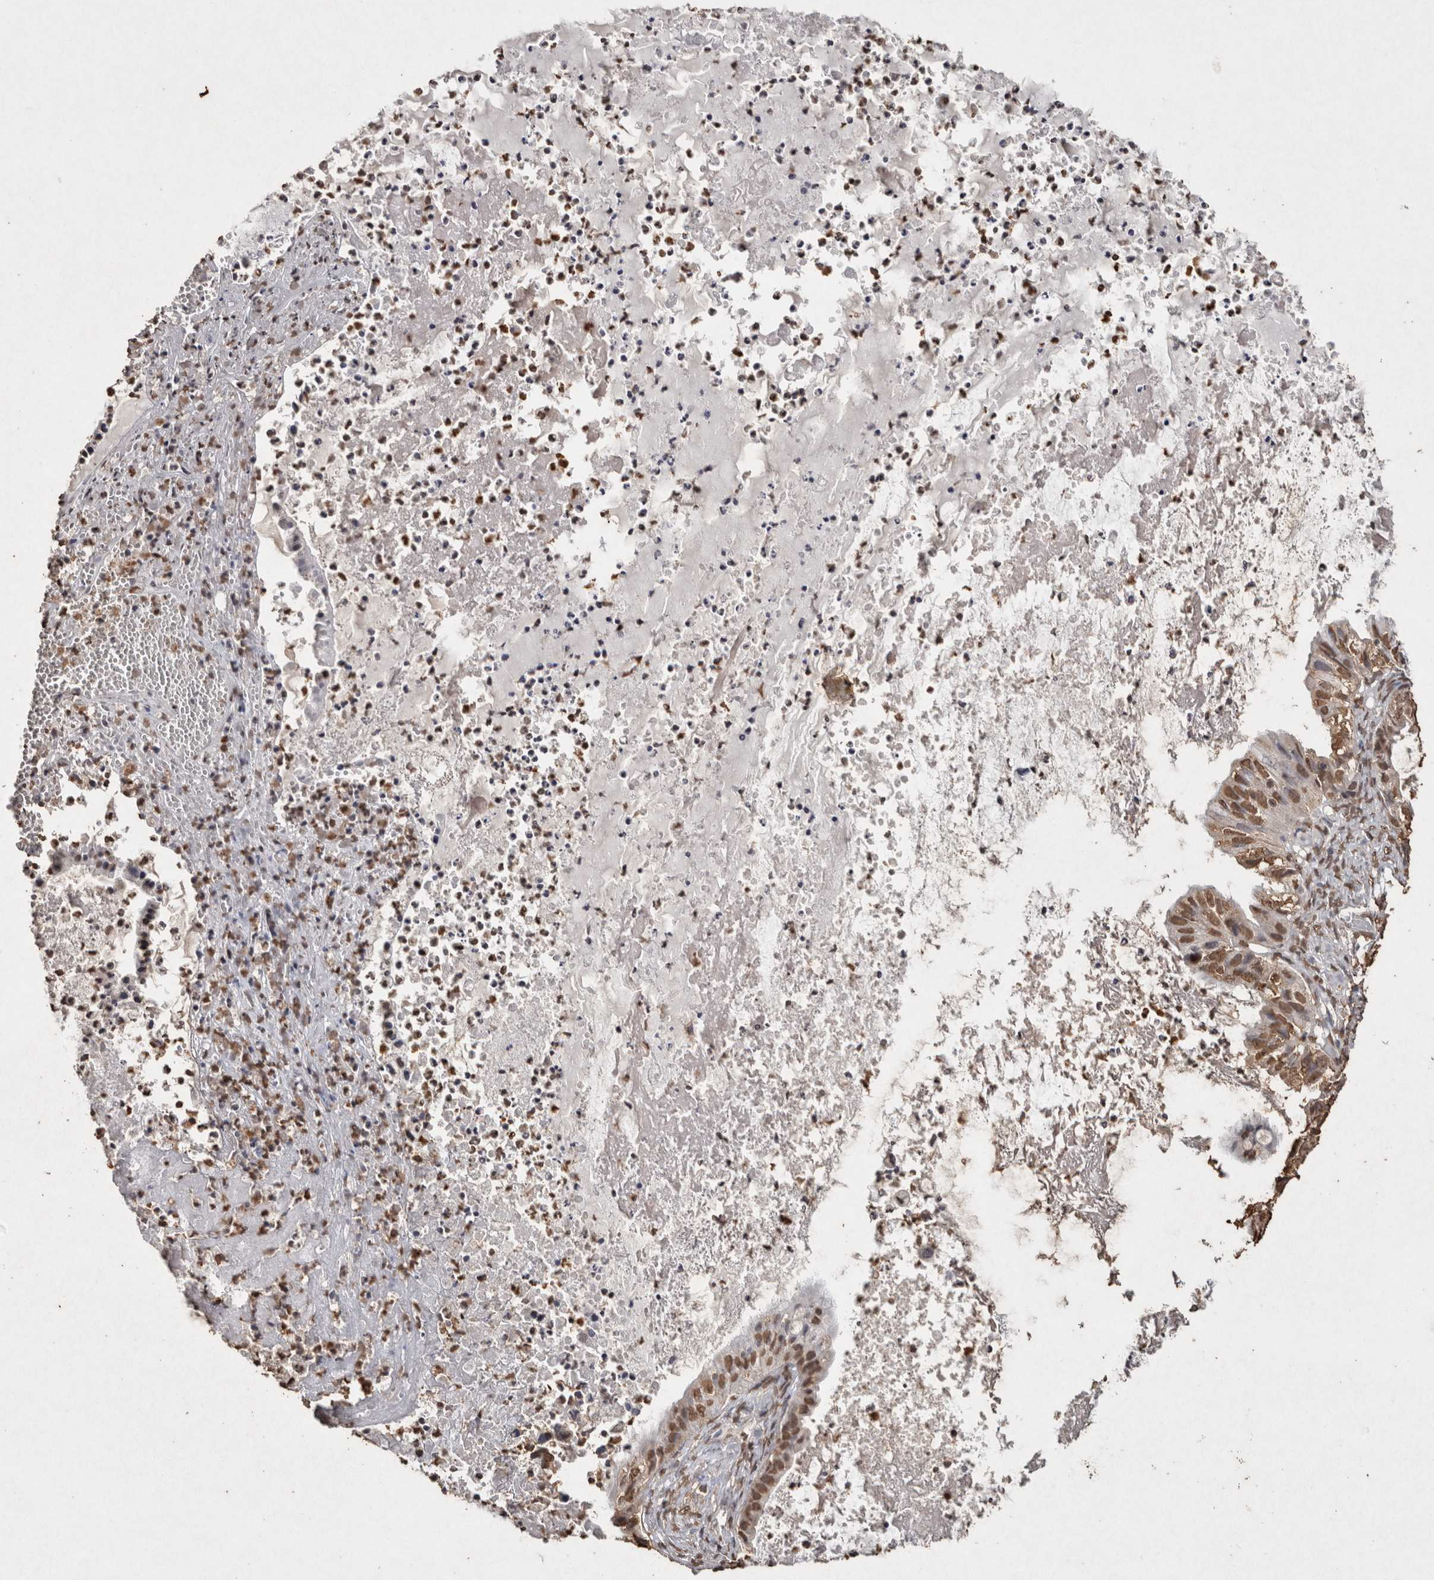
{"staining": {"intensity": "moderate", "quantity": ">75%", "location": "nuclear"}, "tissue": "ovarian cancer", "cell_type": "Tumor cells", "image_type": "cancer", "snomed": [{"axis": "morphology", "description": "Cystadenocarcinoma, mucinous, NOS"}, {"axis": "topography", "description": "Ovary"}], "caption": "Tumor cells reveal moderate nuclear positivity in approximately >75% of cells in ovarian mucinous cystadenocarcinoma.", "gene": "FSTL3", "patient": {"sex": "female", "age": 80}}